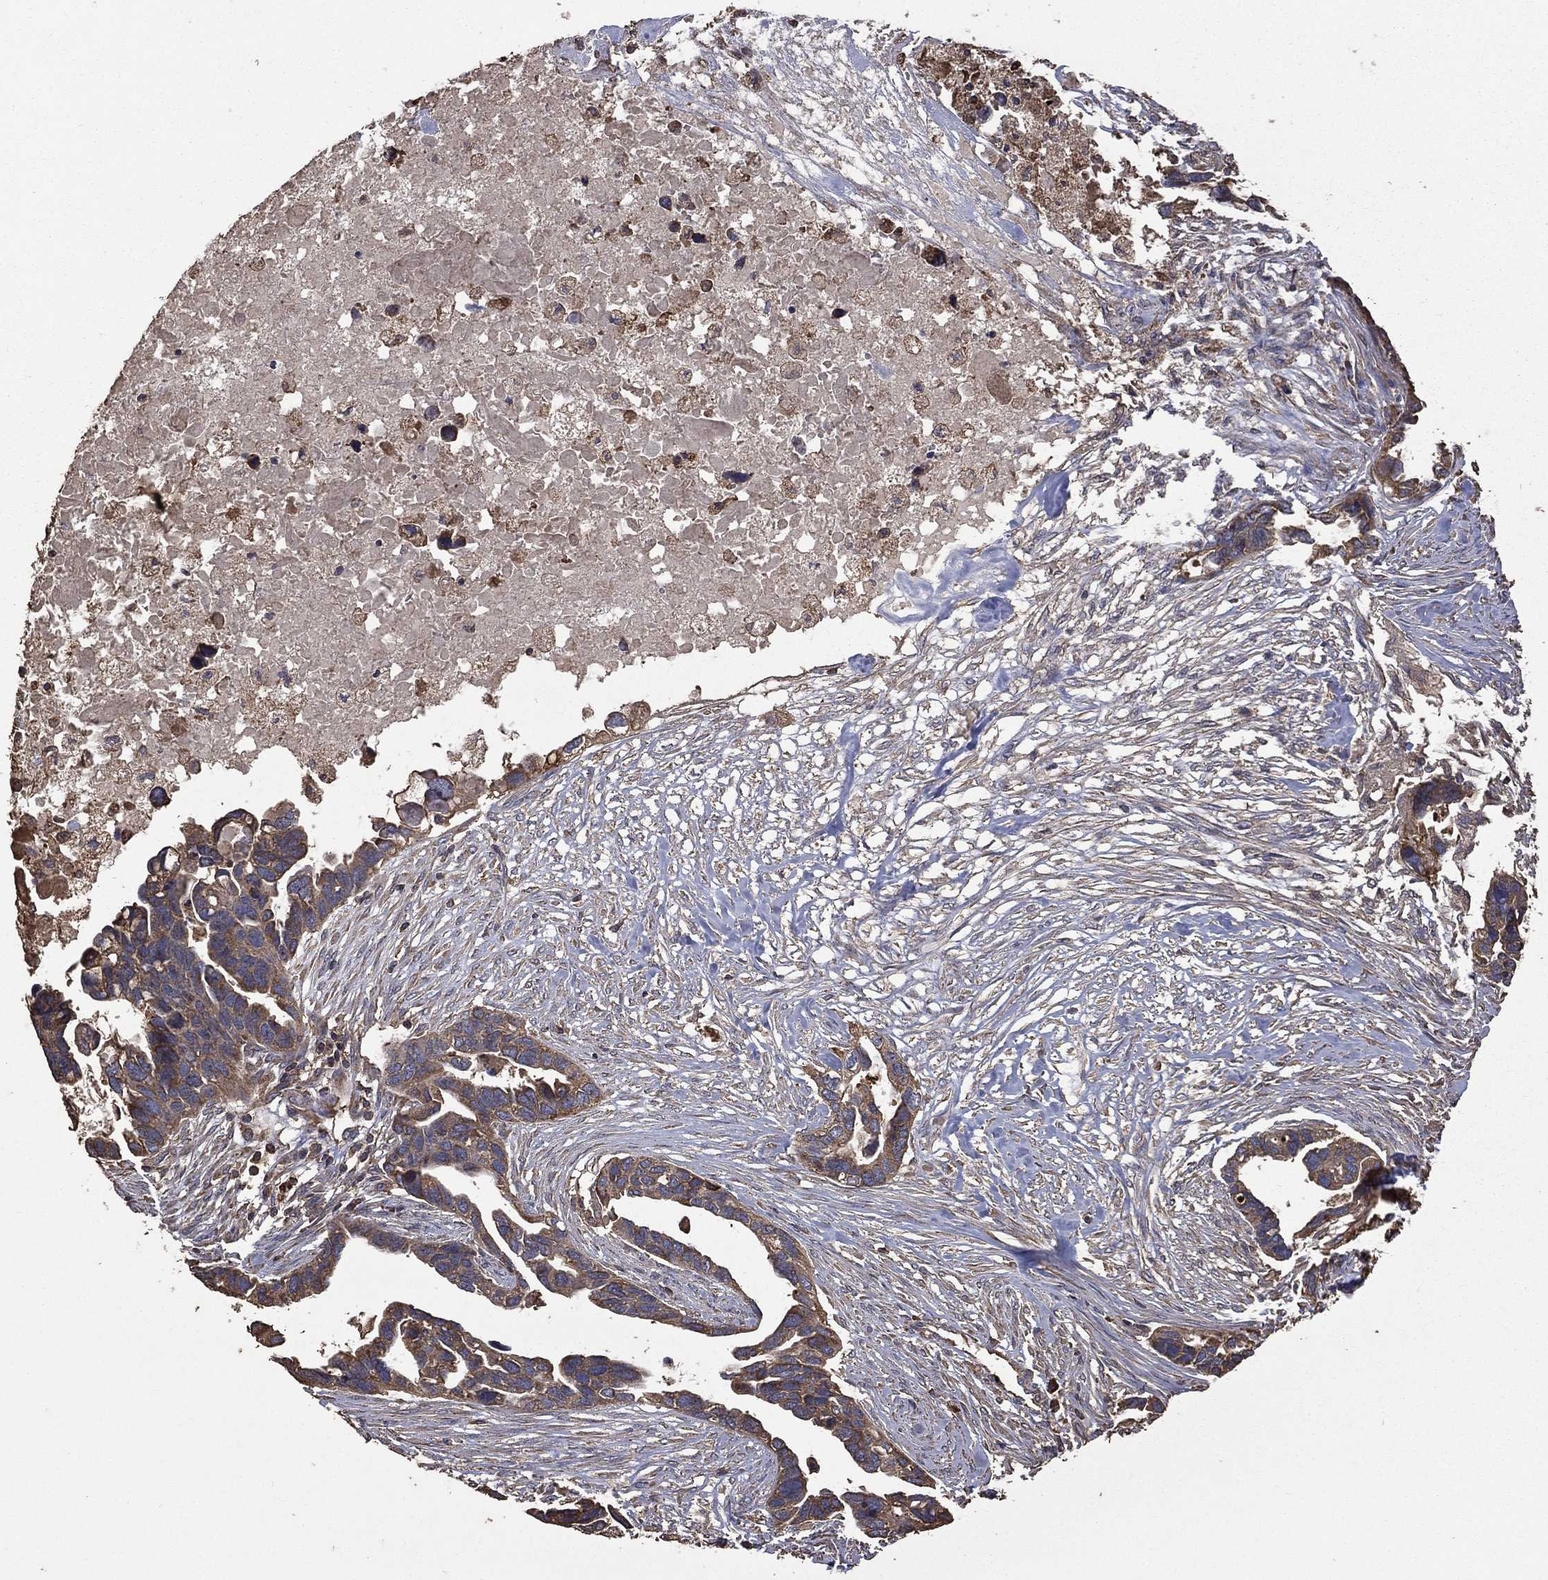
{"staining": {"intensity": "moderate", "quantity": ">75%", "location": "cytoplasmic/membranous"}, "tissue": "ovarian cancer", "cell_type": "Tumor cells", "image_type": "cancer", "snomed": [{"axis": "morphology", "description": "Cystadenocarcinoma, serous, NOS"}, {"axis": "topography", "description": "Ovary"}], "caption": "Ovarian serous cystadenocarcinoma tissue displays moderate cytoplasmic/membranous positivity in about >75% of tumor cells", "gene": "METTL27", "patient": {"sex": "female", "age": 54}}